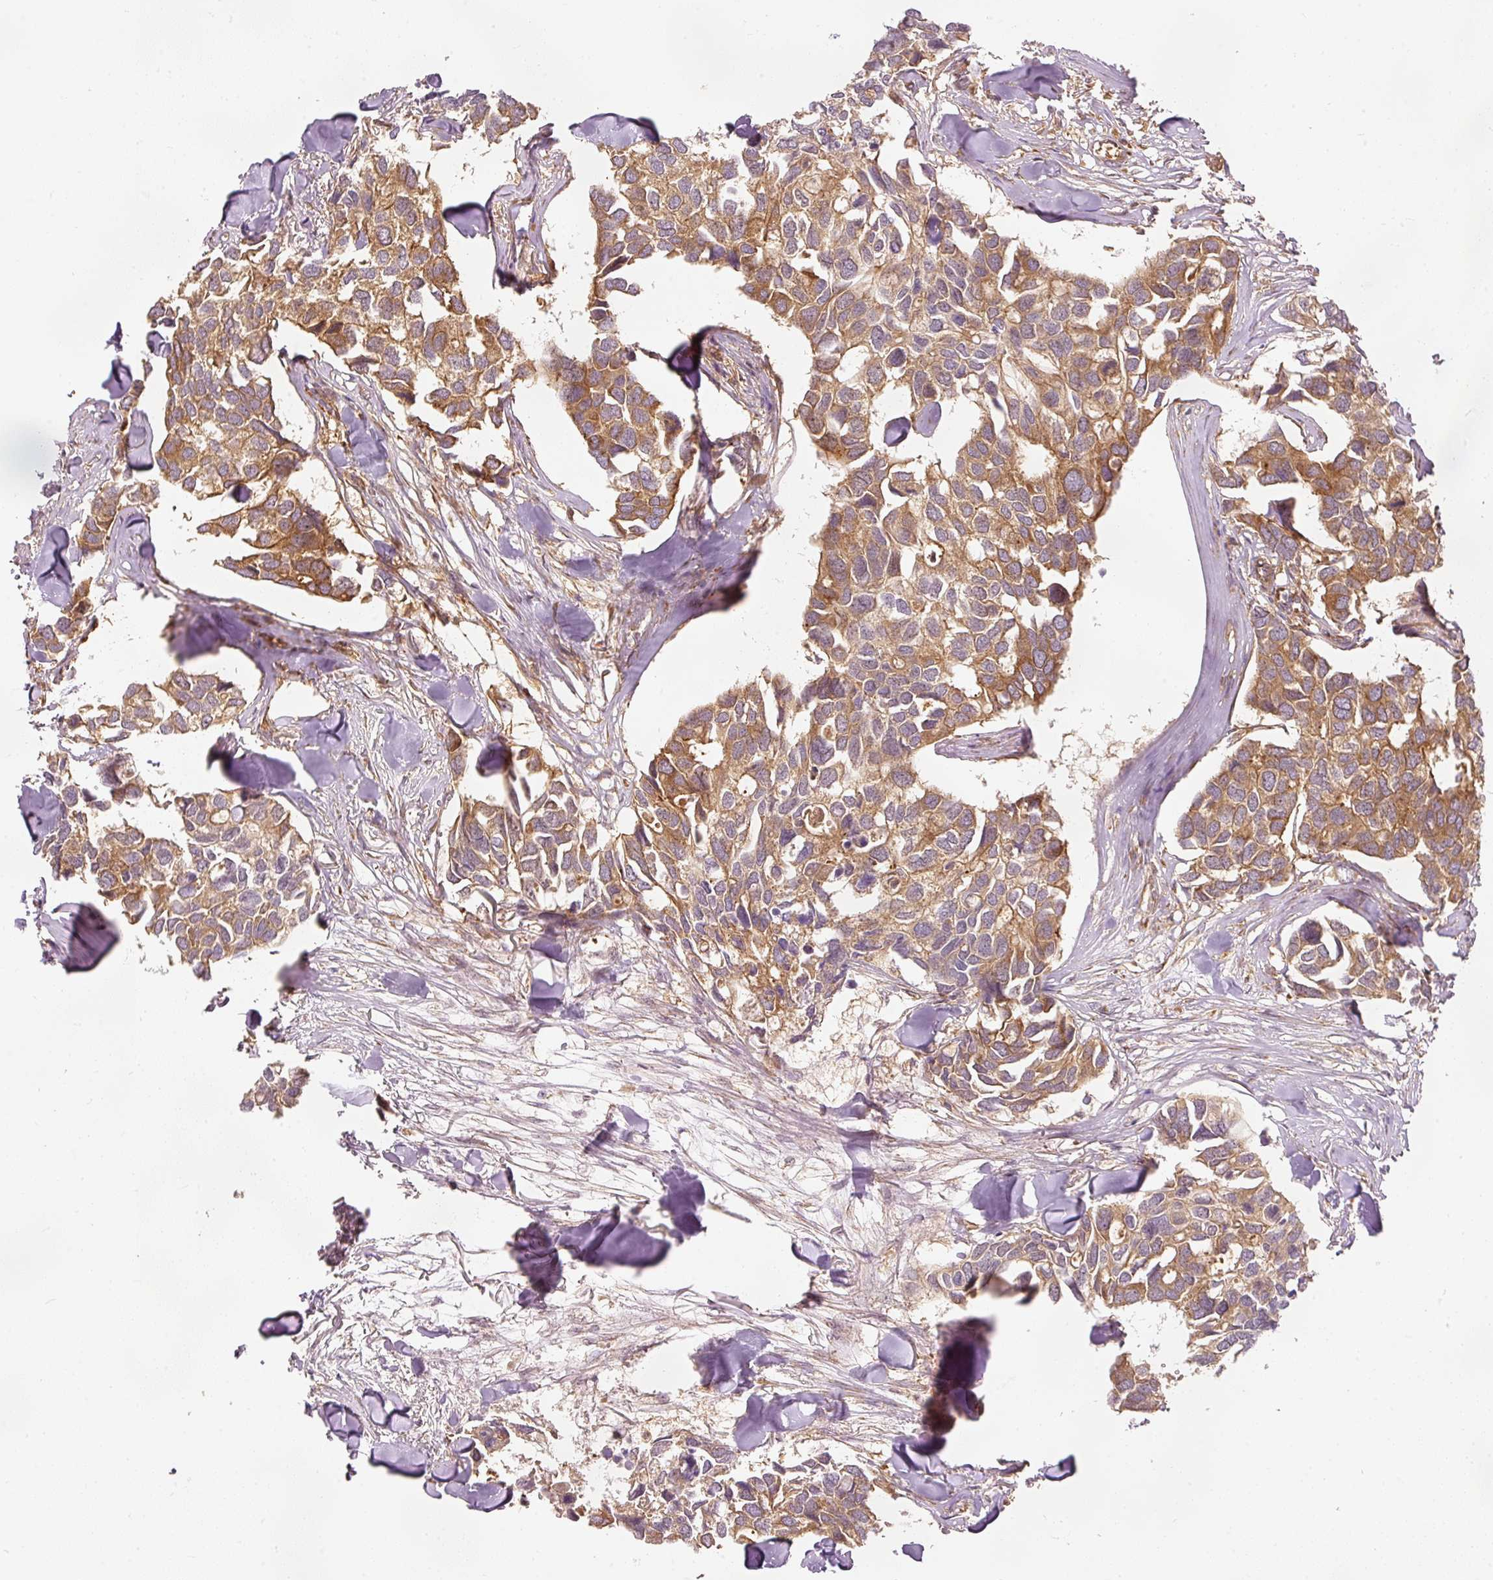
{"staining": {"intensity": "moderate", "quantity": ">75%", "location": "cytoplasmic/membranous"}, "tissue": "breast cancer", "cell_type": "Tumor cells", "image_type": "cancer", "snomed": [{"axis": "morphology", "description": "Duct carcinoma"}, {"axis": "topography", "description": "Breast"}], "caption": "The histopathology image shows immunohistochemical staining of infiltrating ductal carcinoma (breast). There is moderate cytoplasmic/membranous staining is appreciated in approximately >75% of tumor cells.", "gene": "EIF3B", "patient": {"sex": "female", "age": 83}}